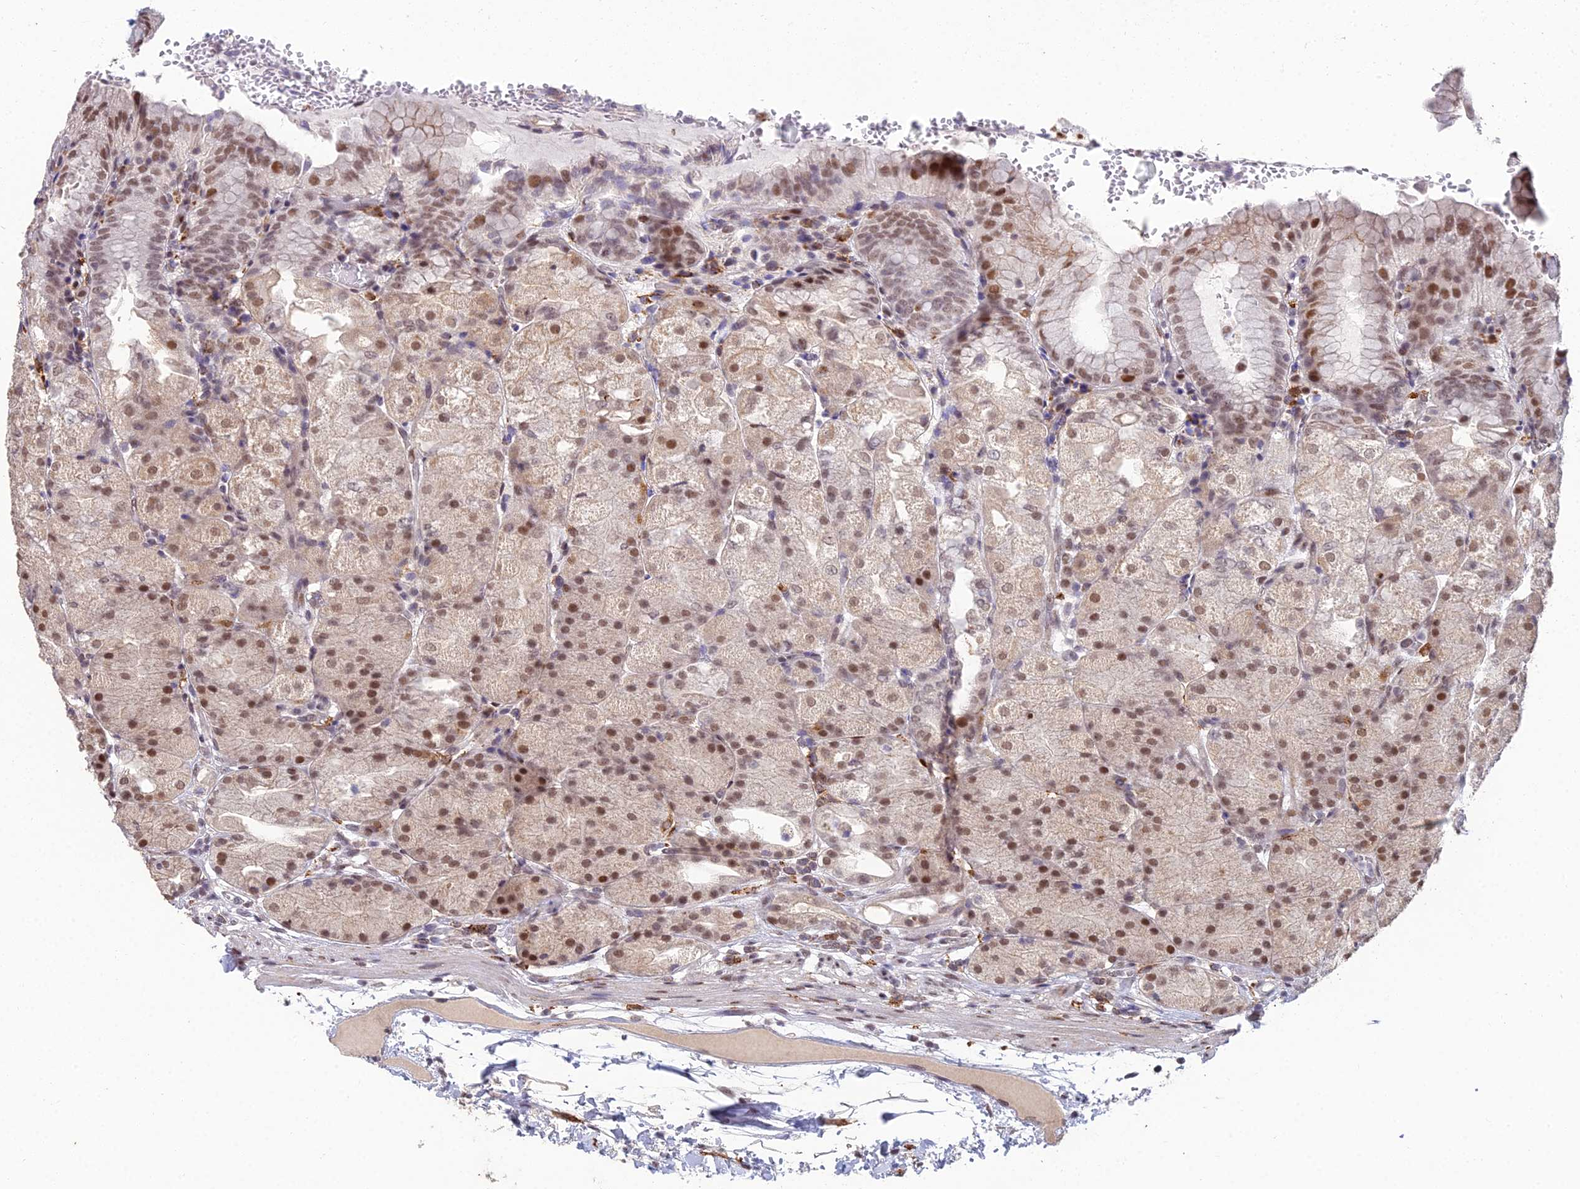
{"staining": {"intensity": "strong", "quantity": "25%-75%", "location": "nuclear"}, "tissue": "stomach", "cell_type": "Glandular cells", "image_type": "normal", "snomed": [{"axis": "morphology", "description": "Normal tissue, NOS"}, {"axis": "topography", "description": "Stomach, upper"}, {"axis": "topography", "description": "Stomach, lower"}], "caption": "Human stomach stained for a protein (brown) displays strong nuclear positive expression in about 25%-75% of glandular cells.", "gene": "ABHD17A", "patient": {"sex": "male", "age": 62}}